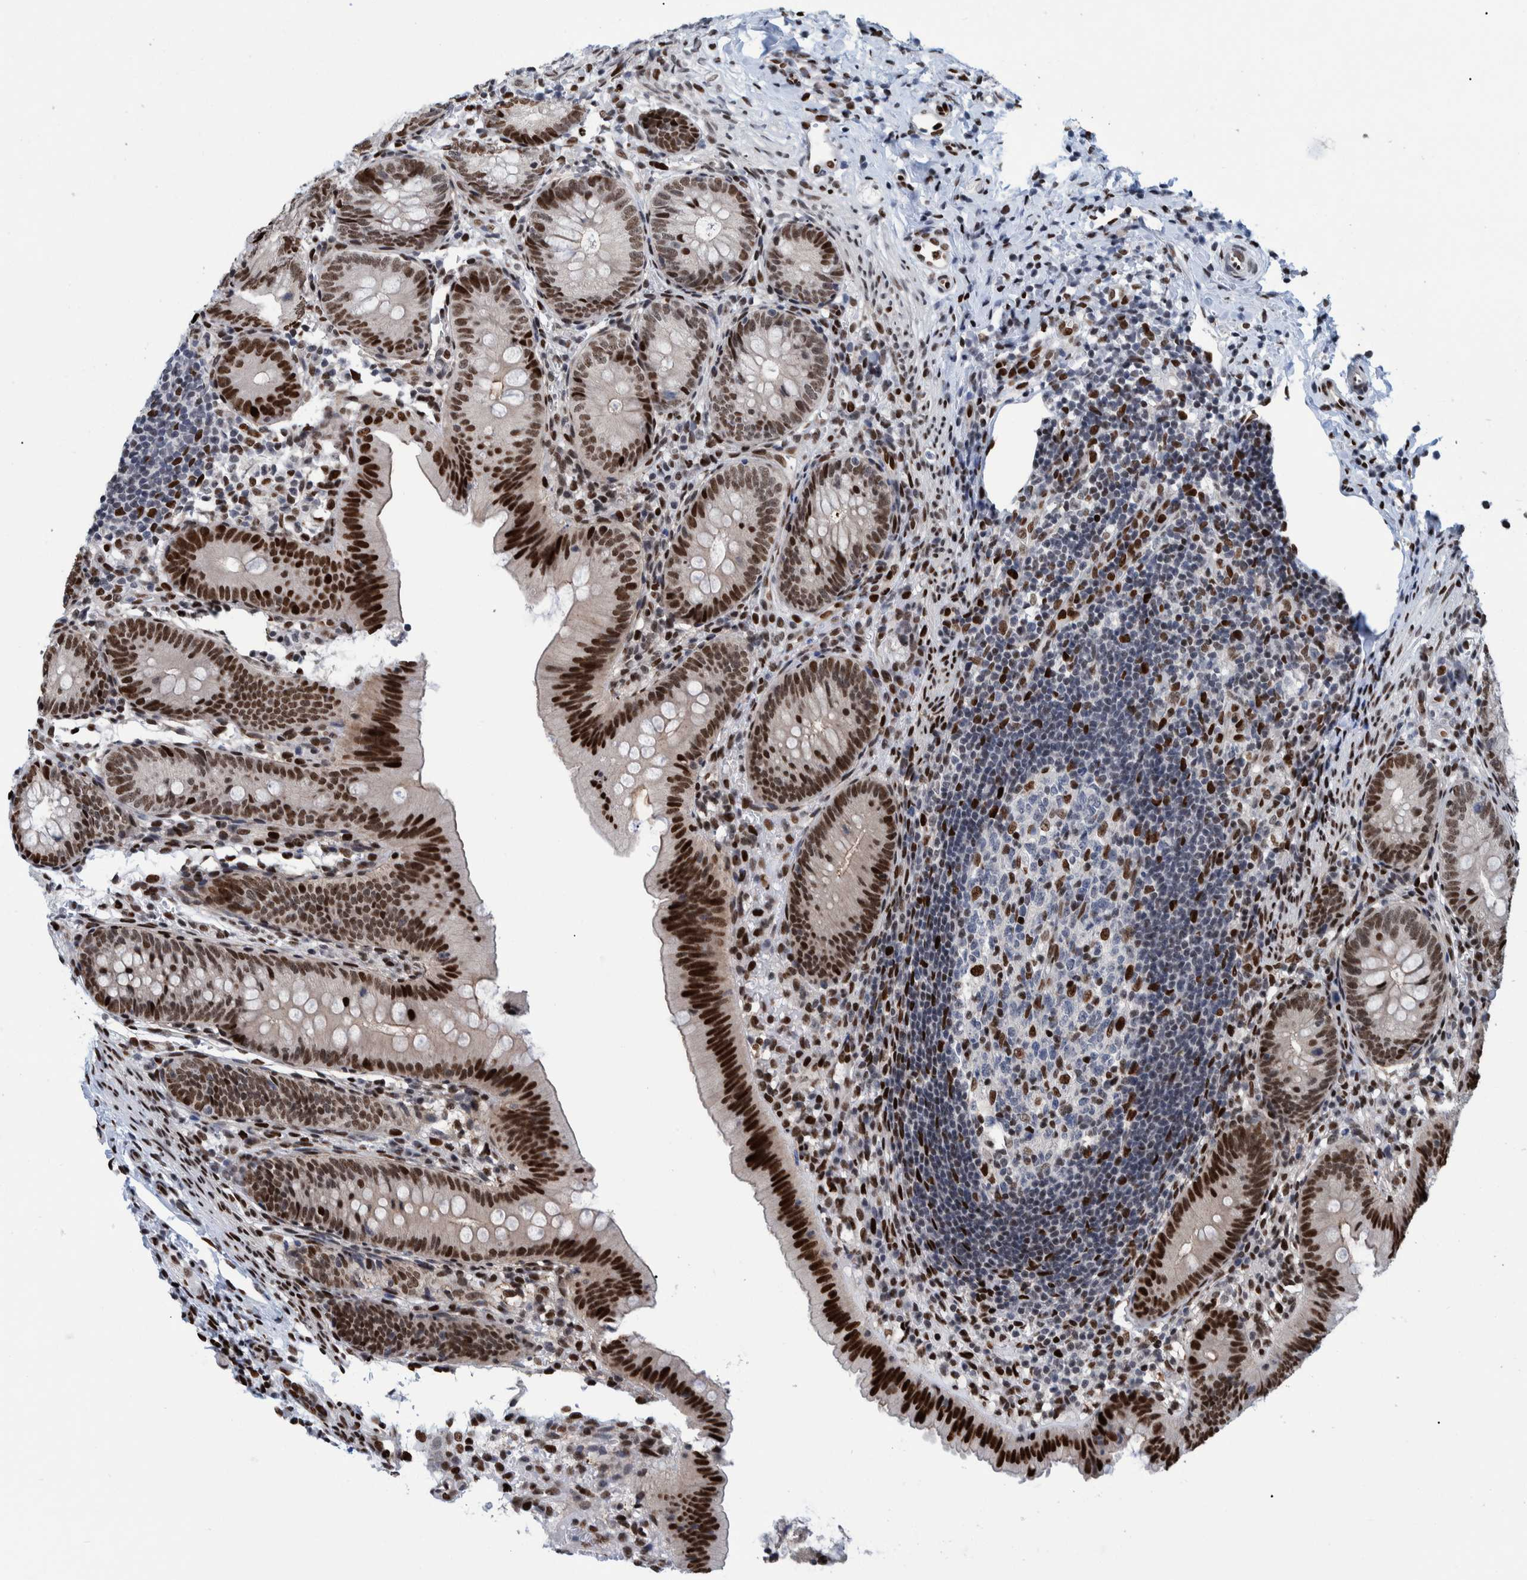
{"staining": {"intensity": "strong", "quantity": ">75%", "location": "nuclear"}, "tissue": "appendix", "cell_type": "Glandular cells", "image_type": "normal", "snomed": [{"axis": "morphology", "description": "Normal tissue, NOS"}, {"axis": "topography", "description": "Appendix"}], "caption": "Immunohistochemical staining of normal human appendix exhibits high levels of strong nuclear staining in about >75% of glandular cells. (brown staining indicates protein expression, while blue staining denotes nuclei).", "gene": "HEATR9", "patient": {"sex": "male", "age": 1}}